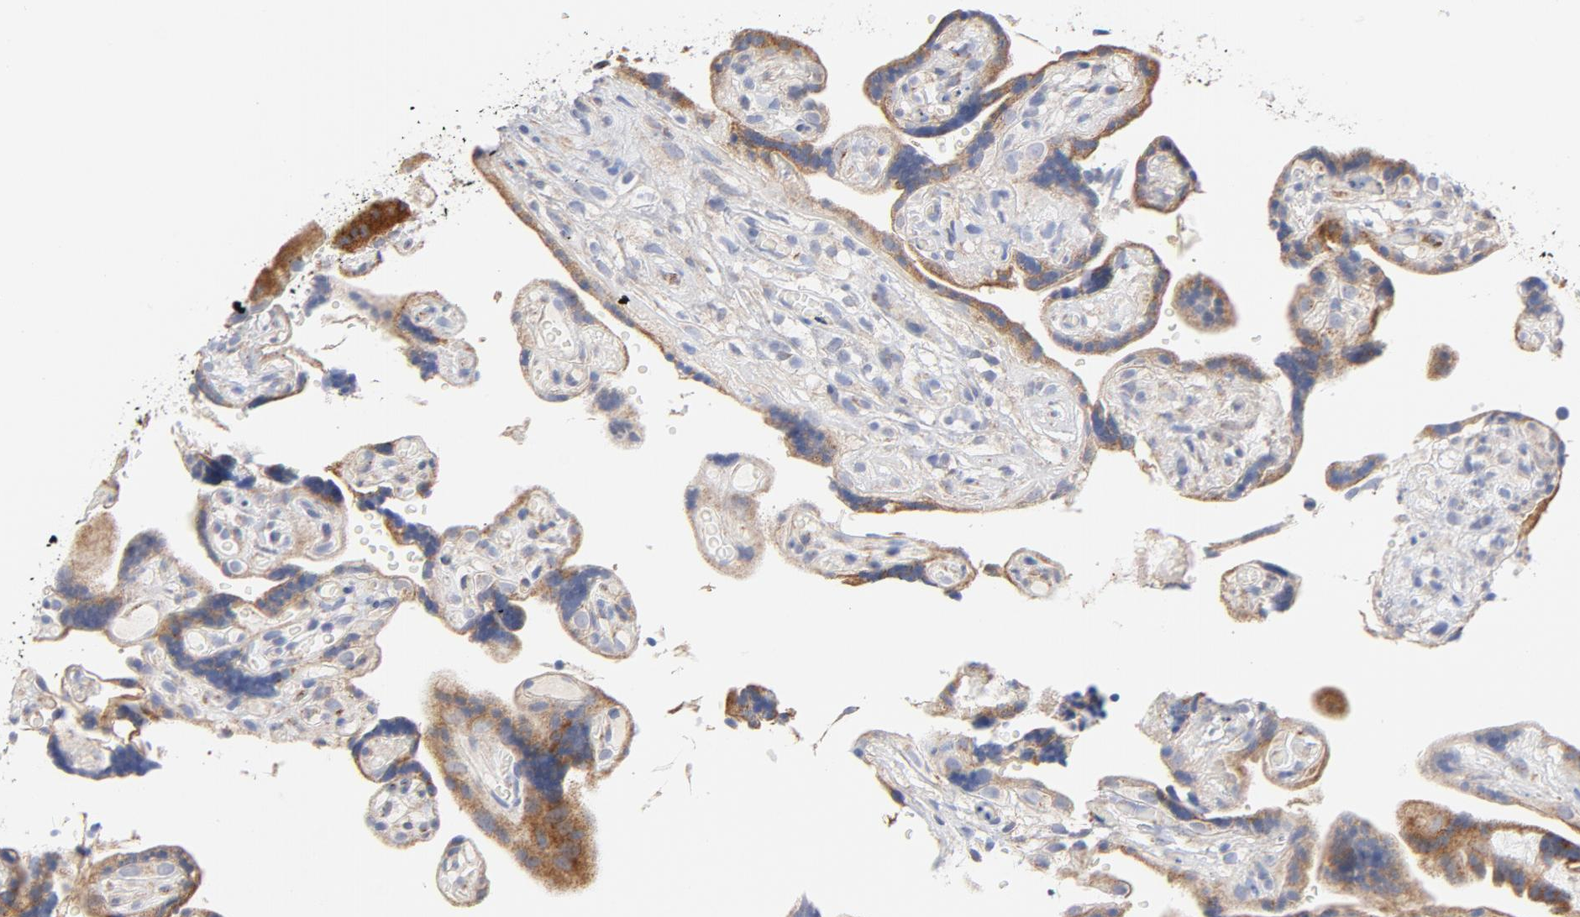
{"staining": {"intensity": "weak", "quantity": ">75%", "location": "cytoplasmic/membranous"}, "tissue": "placenta", "cell_type": "Decidual cells", "image_type": "normal", "snomed": [{"axis": "morphology", "description": "Normal tissue, NOS"}, {"axis": "topography", "description": "Placenta"}], "caption": "A high-resolution micrograph shows IHC staining of benign placenta, which shows weak cytoplasmic/membranous positivity in approximately >75% of decidual cells.", "gene": "RAPGEF3", "patient": {"sex": "female", "age": 30}}